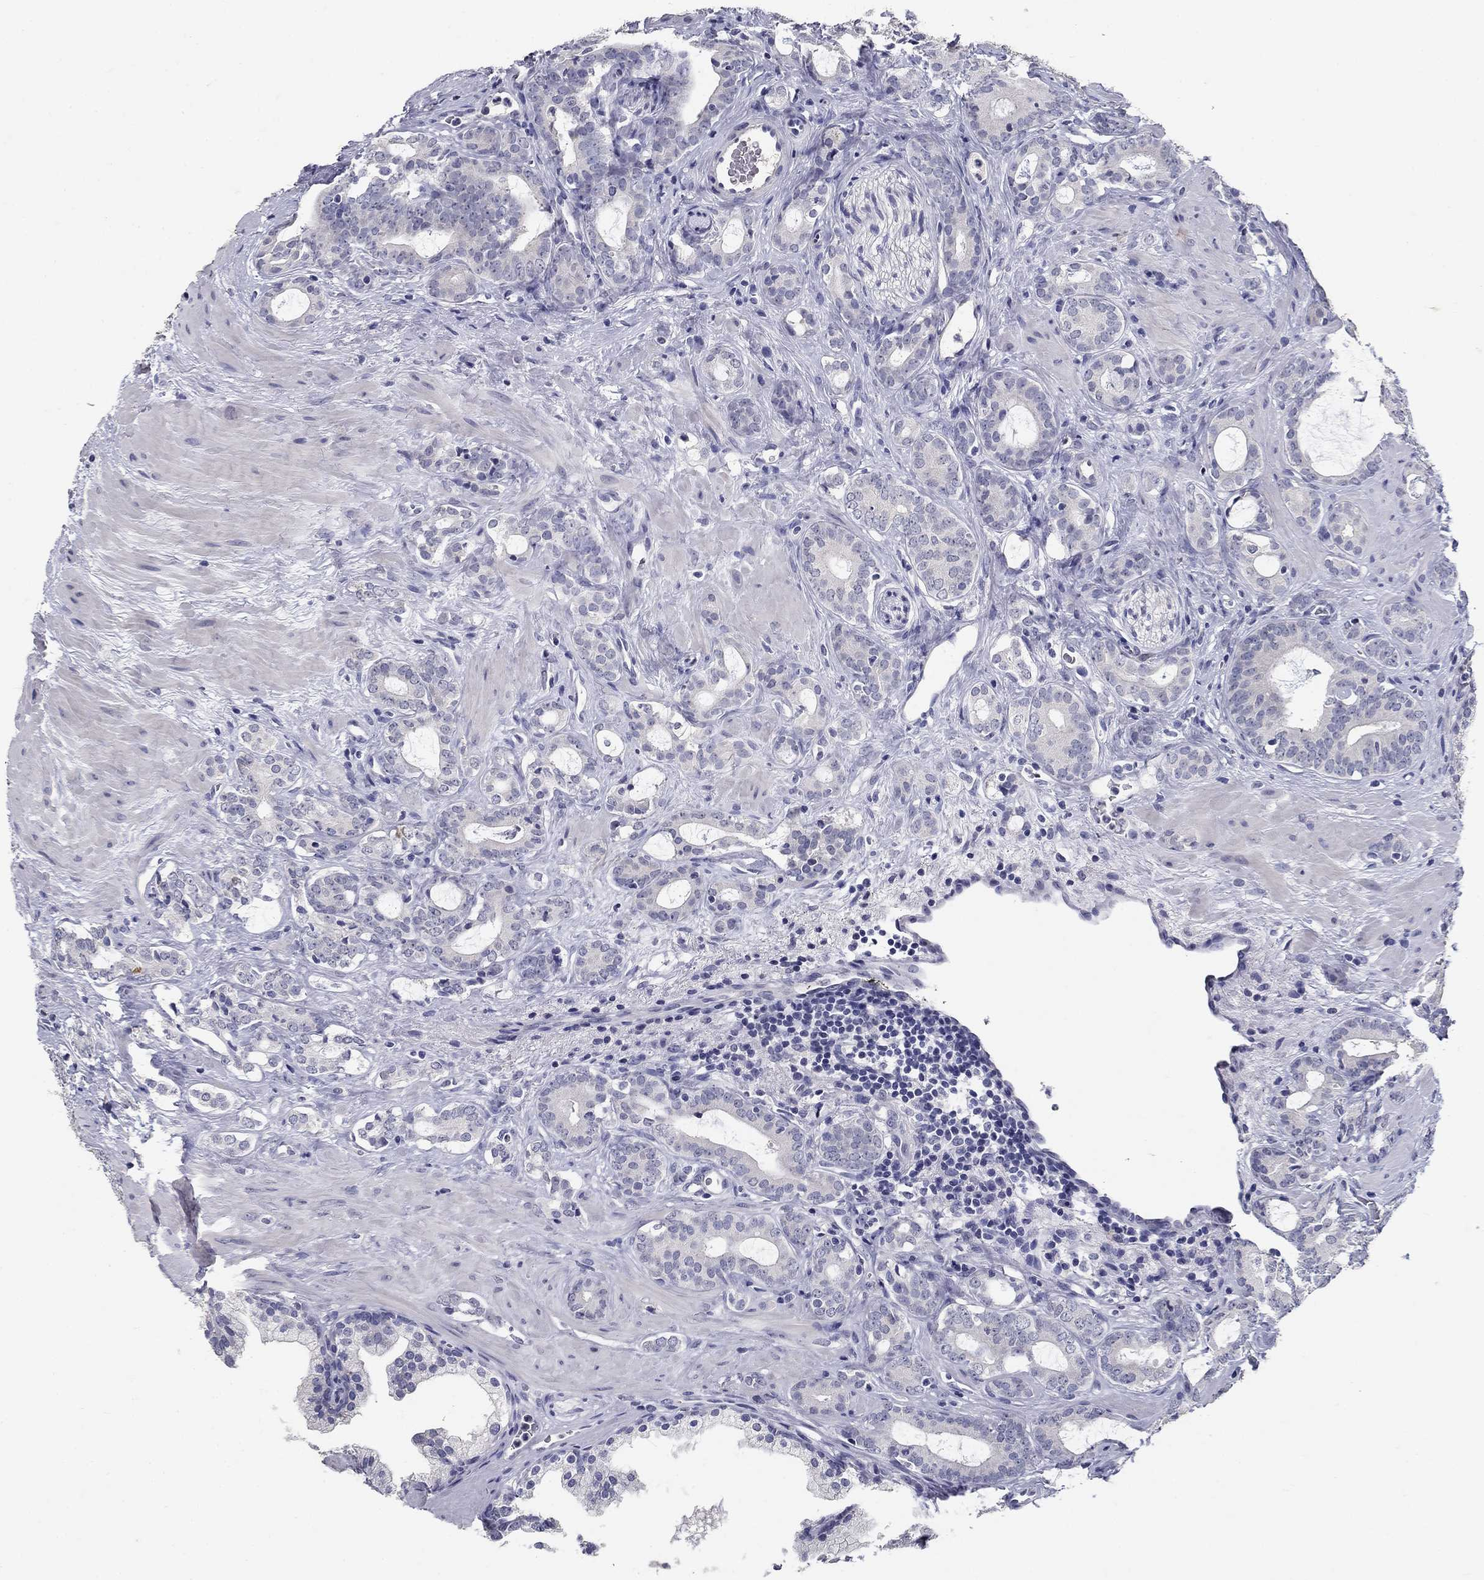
{"staining": {"intensity": "negative", "quantity": "none", "location": "none"}, "tissue": "prostate cancer", "cell_type": "Tumor cells", "image_type": "cancer", "snomed": [{"axis": "morphology", "description": "Adenocarcinoma, NOS"}, {"axis": "topography", "description": "Prostate"}], "caption": "An image of prostate adenocarcinoma stained for a protein displays no brown staining in tumor cells.", "gene": "POMC", "patient": {"sex": "male", "age": 55}}